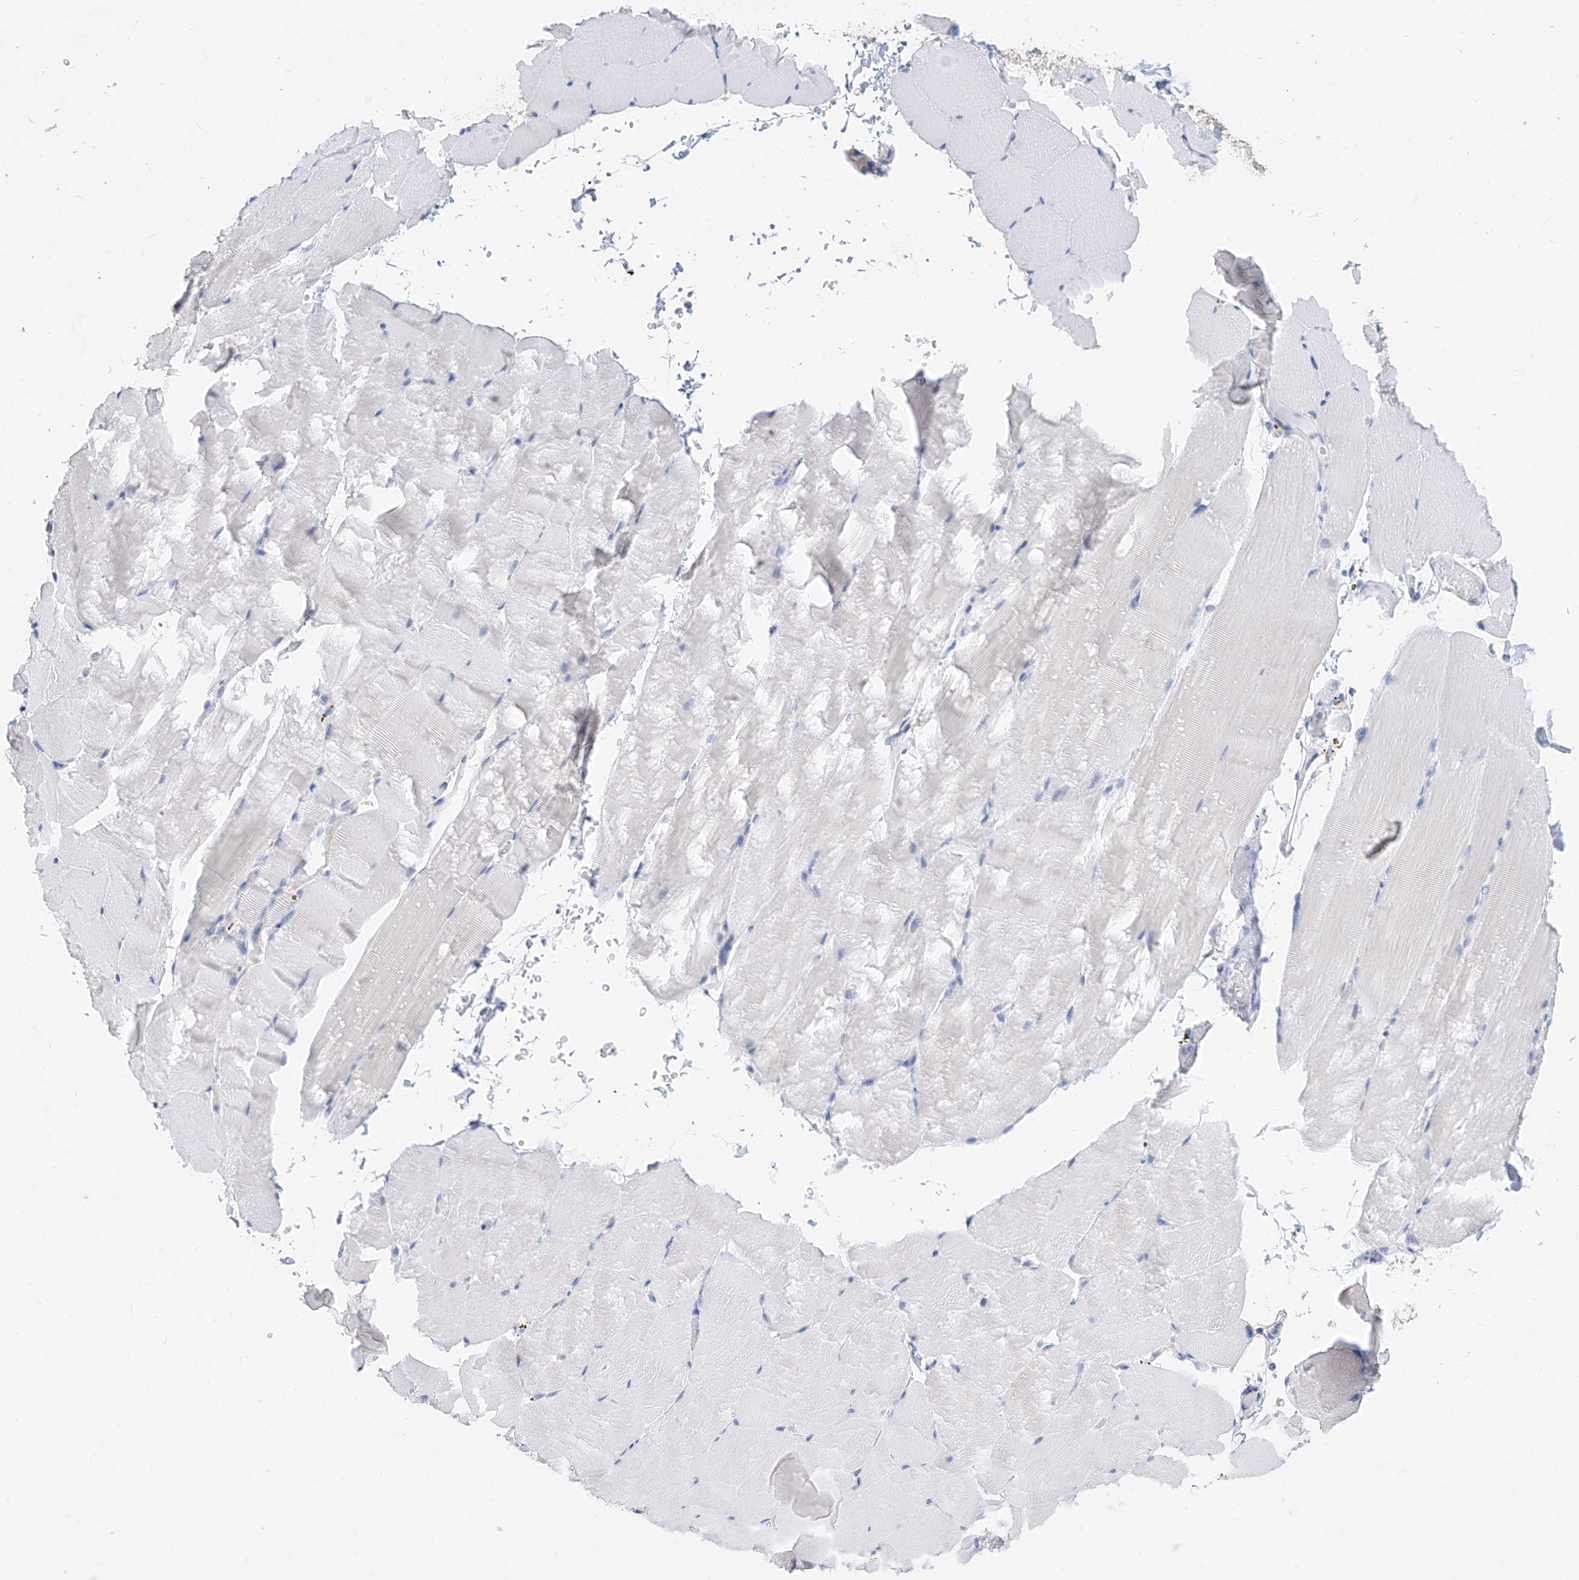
{"staining": {"intensity": "negative", "quantity": "none", "location": "none"}, "tissue": "skeletal muscle", "cell_type": "Myocytes", "image_type": "normal", "snomed": [{"axis": "morphology", "description": "Normal tissue, NOS"}, {"axis": "topography", "description": "Skeletal muscle"}, {"axis": "topography", "description": "Parathyroid gland"}], "caption": "An IHC micrograph of benign skeletal muscle is shown. There is no staining in myocytes of skeletal muscle. The staining is performed using DAB (3,3'-diaminobenzidine) brown chromogen with nuclei counter-stained in using hematoxylin.", "gene": "ZZEF1", "patient": {"sex": "female", "age": 37}}